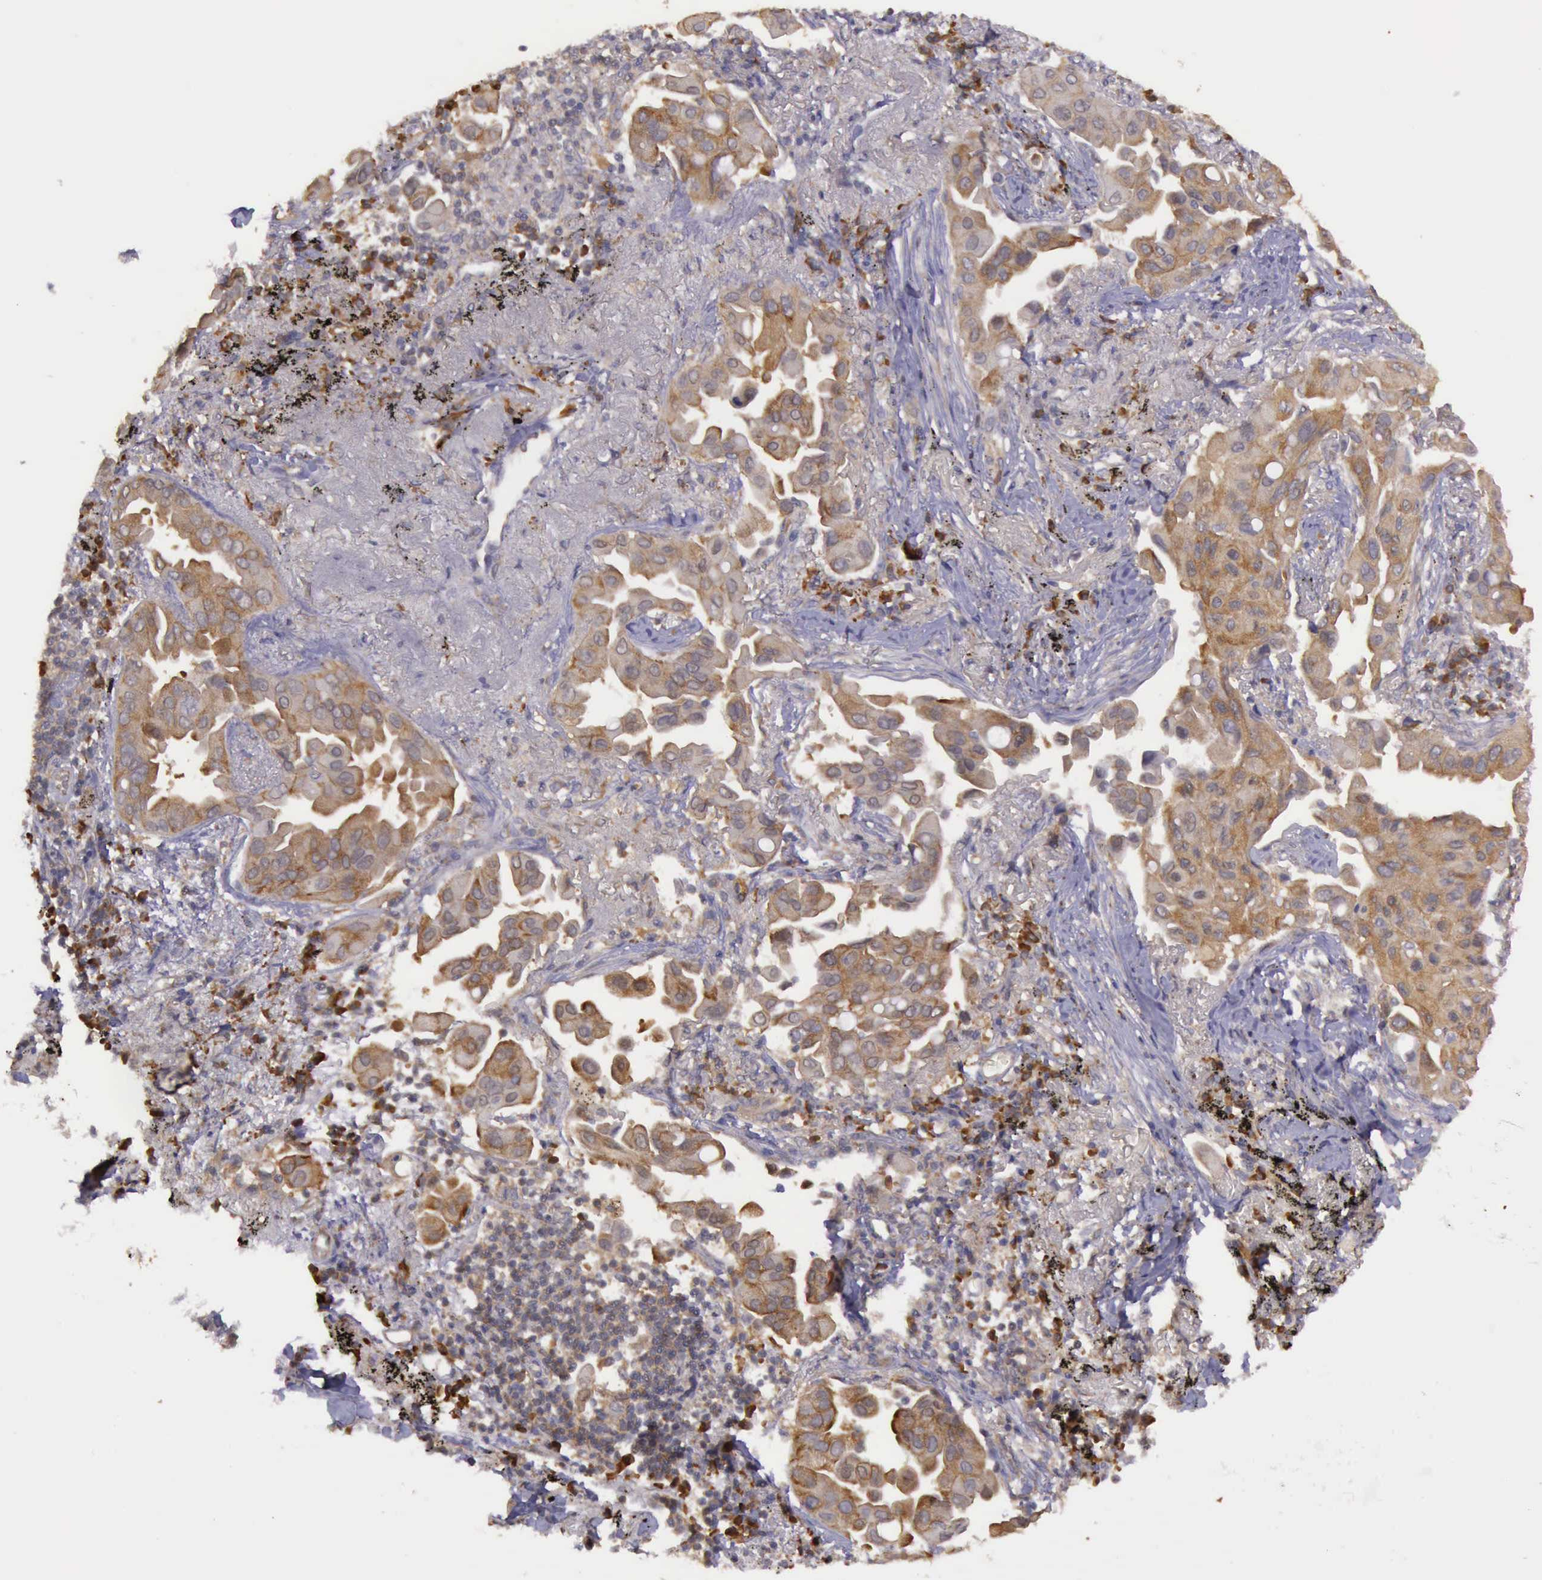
{"staining": {"intensity": "moderate", "quantity": ">75%", "location": "cytoplasmic/membranous"}, "tissue": "lung cancer", "cell_type": "Tumor cells", "image_type": "cancer", "snomed": [{"axis": "morphology", "description": "Adenocarcinoma, NOS"}, {"axis": "topography", "description": "Lung"}], "caption": "Lung adenocarcinoma stained with immunohistochemistry (IHC) reveals moderate cytoplasmic/membranous positivity in about >75% of tumor cells.", "gene": "EIF5", "patient": {"sex": "male", "age": 68}}